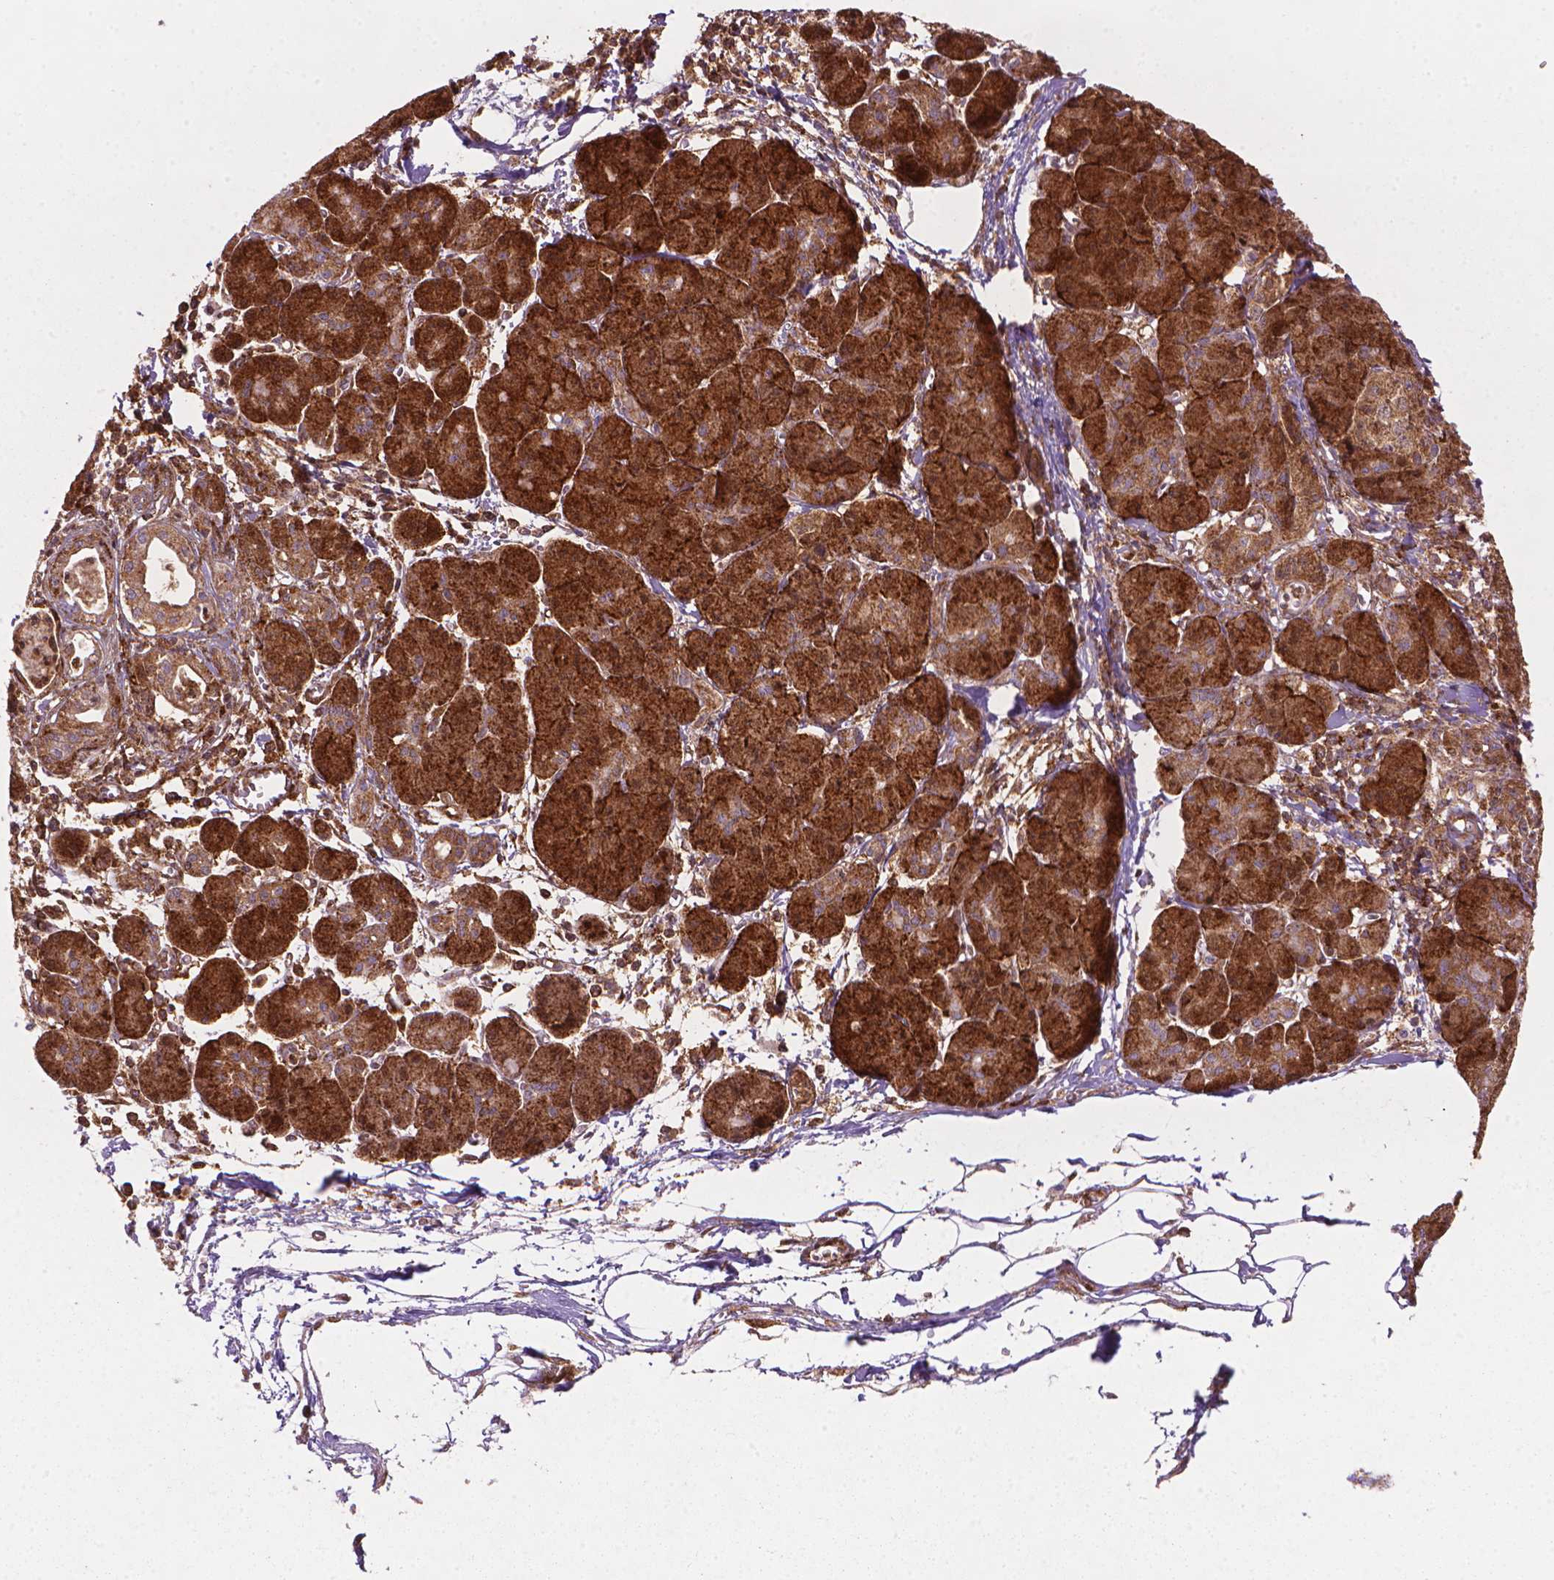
{"staining": {"intensity": "moderate", "quantity": ">75%", "location": "cytoplasmic/membranous"}, "tissue": "pancreatic cancer", "cell_type": "Tumor cells", "image_type": "cancer", "snomed": [{"axis": "morphology", "description": "Adenocarcinoma, NOS"}, {"axis": "topography", "description": "Pancreas"}], "caption": "Protein analysis of pancreatic adenocarcinoma tissue reveals moderate cytoplasmic/membranous expression in about >75% of tumor cells.", "gene": "VARS2", "patient": {"sex": "male", "age": 70}}